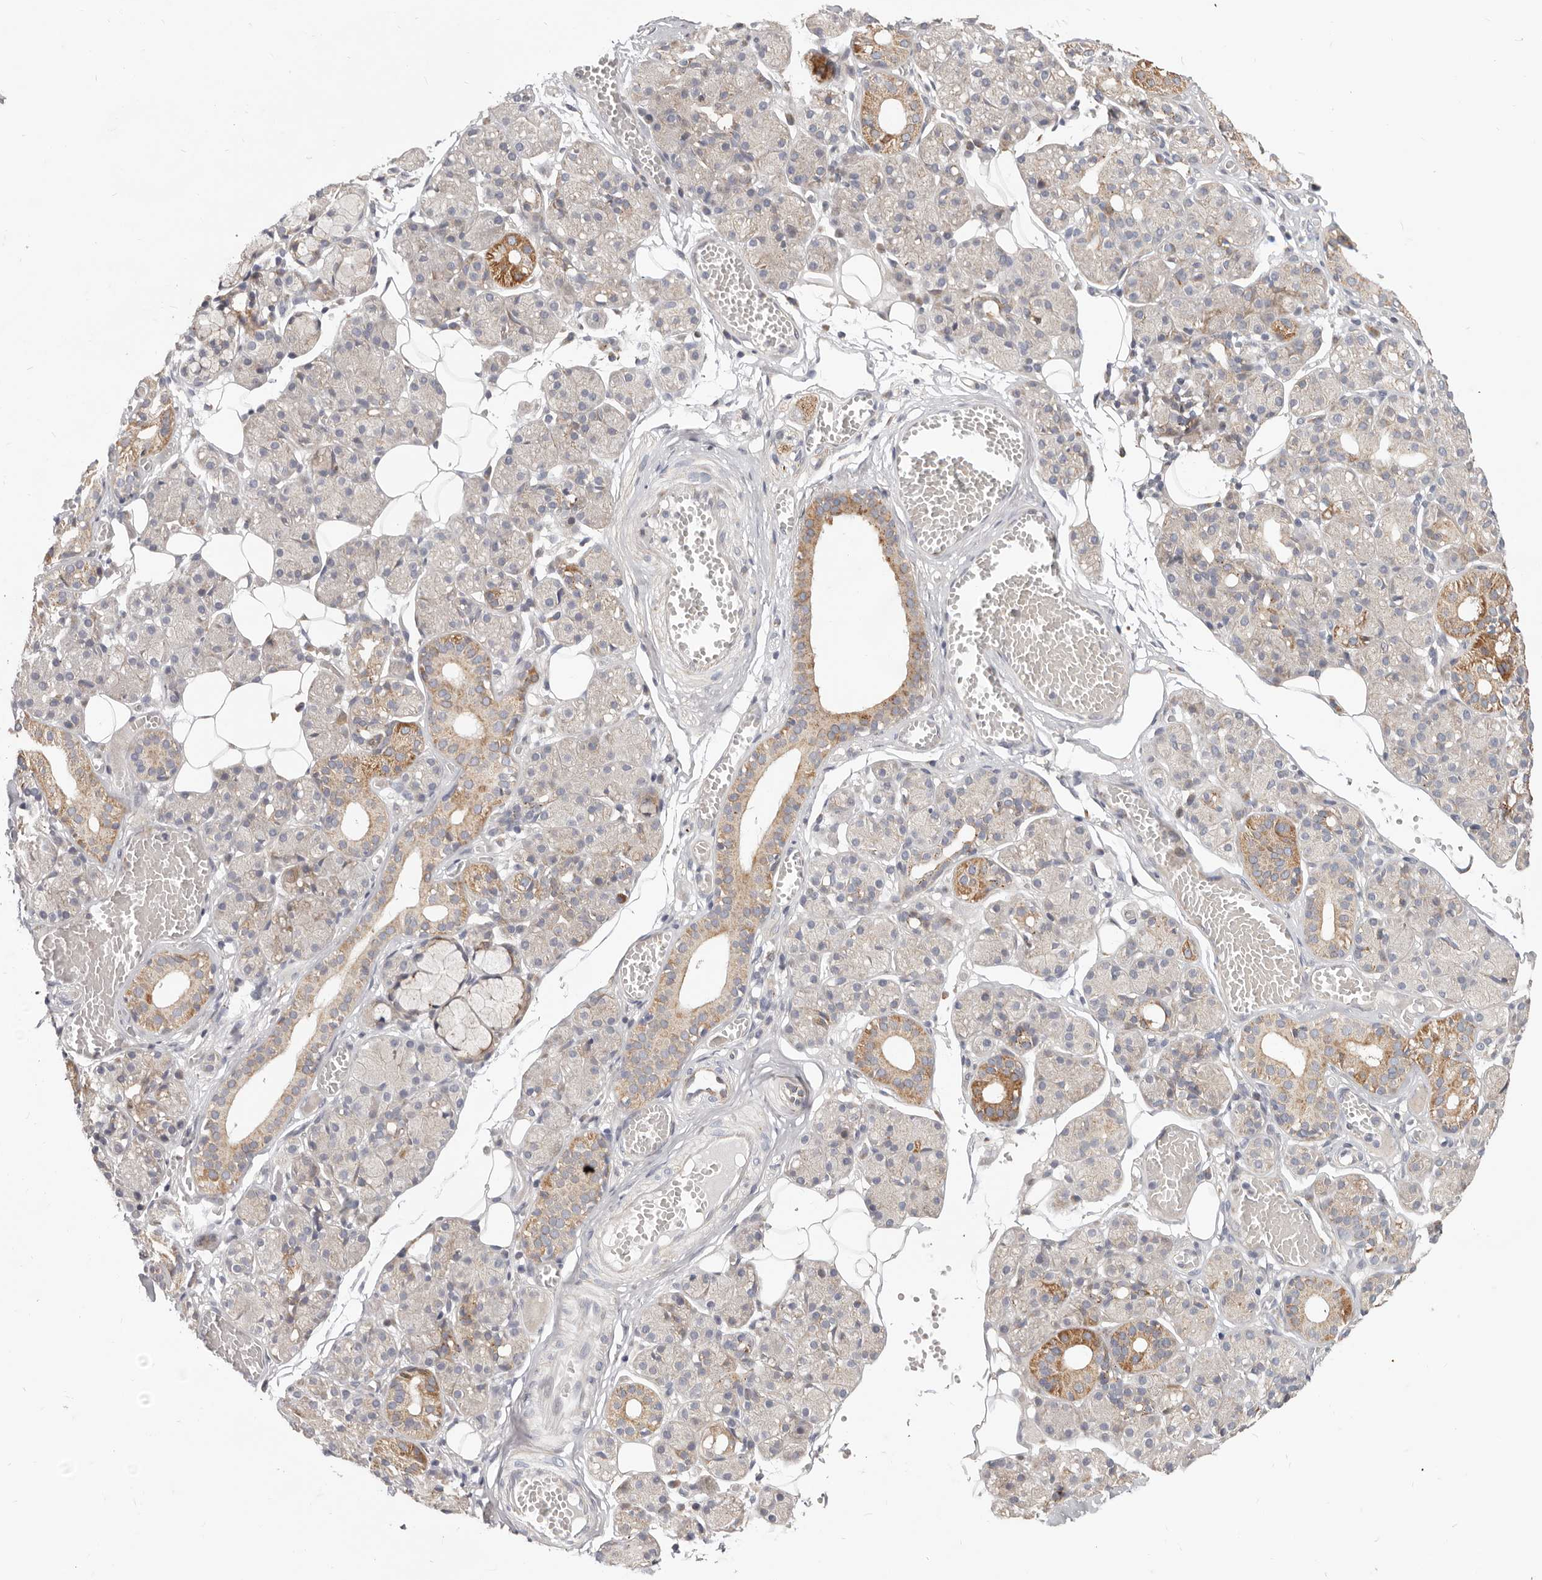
{"staining": {"intensity": "moderate", "quantity": "25%-75%", "location": "cytoplasmic/membranous"}, "tissue": "salivary gland", "cell_type": "Glandular cells", "image_type": "normal", "snomed": [{"axis": "morphology", "description": "Normal tissue, NOS"}, {"axis": "topography", "description": "Salivary gland"}], "caption": "Immunohistochemical staining of benign human salivary gland exhibits medium levels of moderate cytoplasmic/membranous staining in about 25%-75% of glandular cells. (IHC, brightfield microscopy, high magnification).", "gene": "TOR3A", "patient": {"sex": "male", "age": 63}}